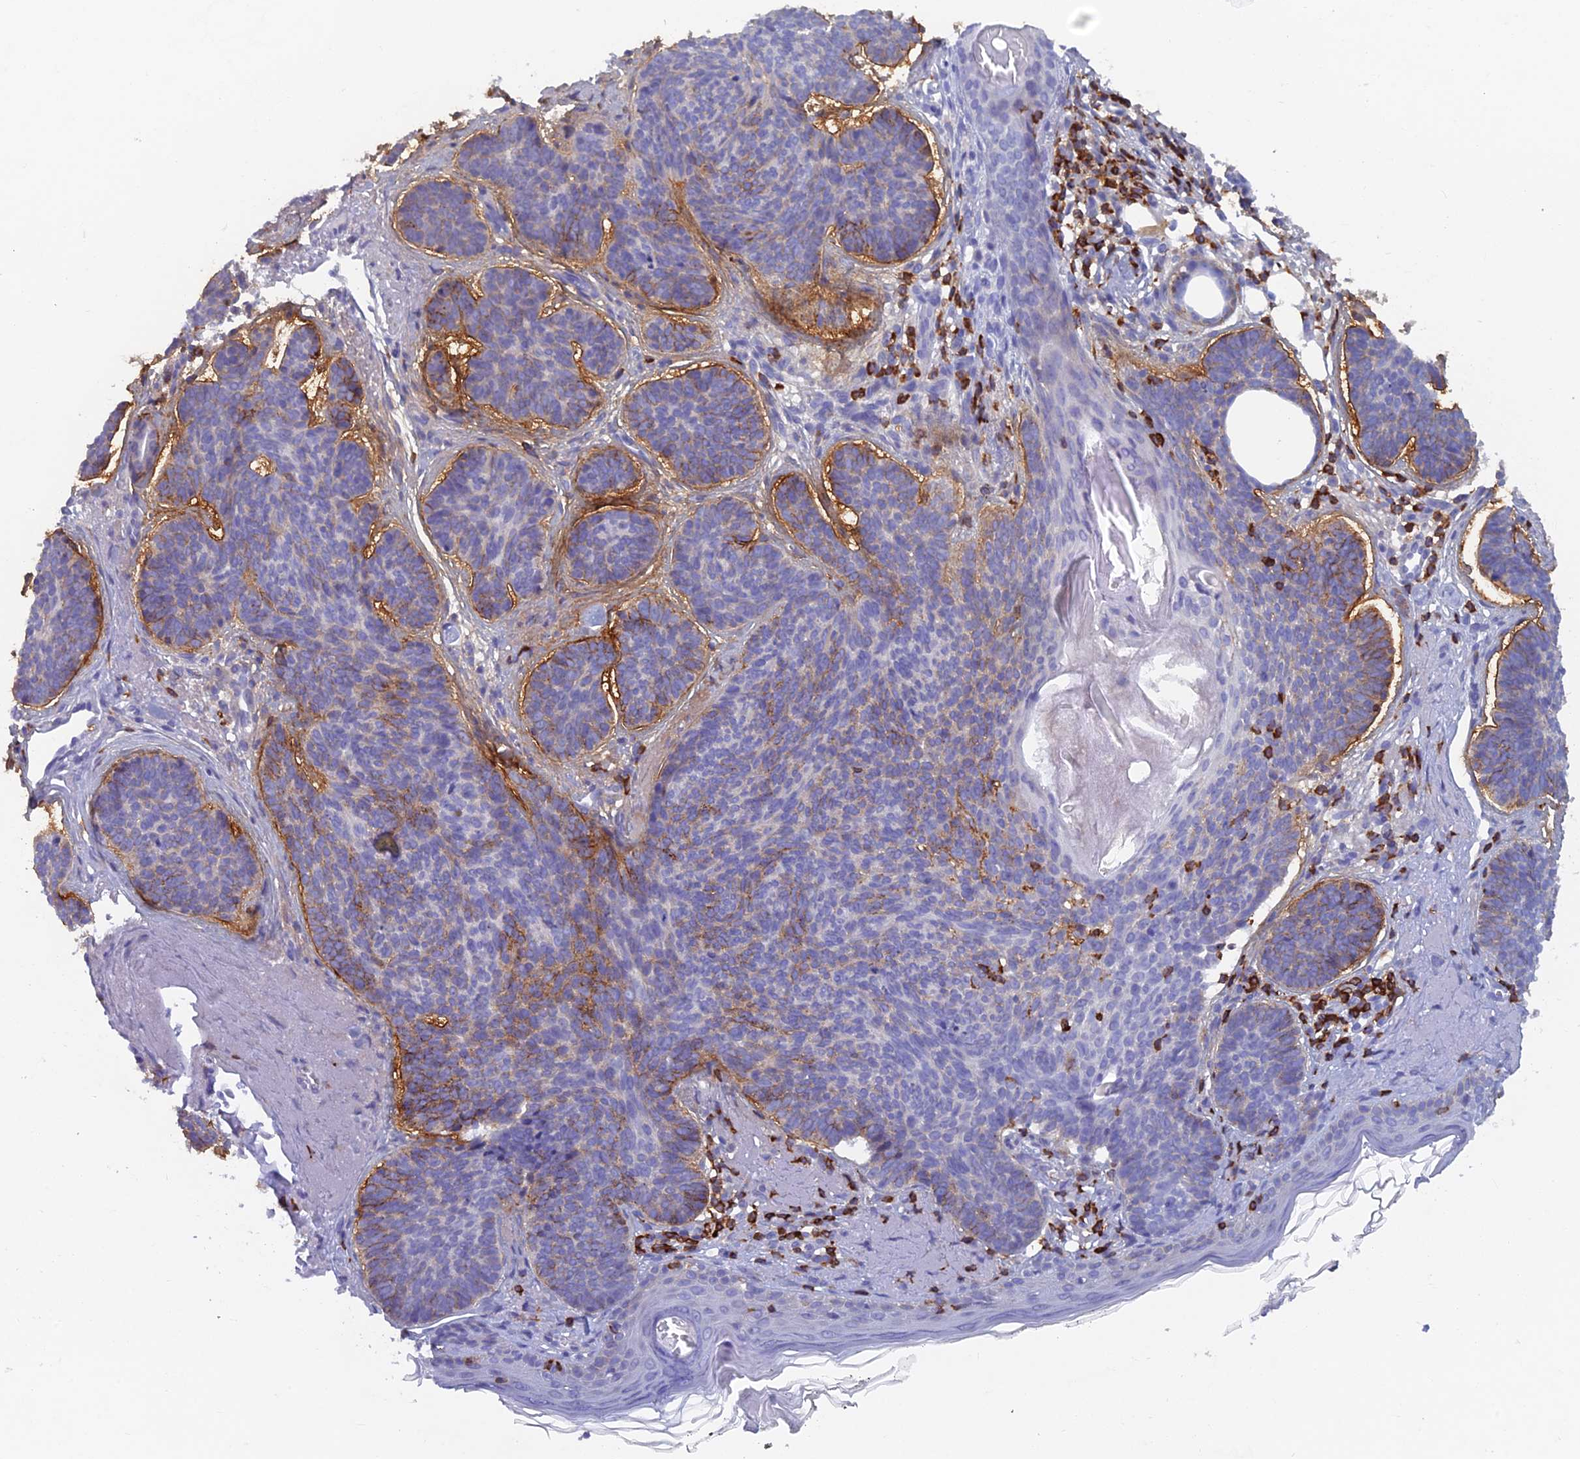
{"staining": {"intensity": "negative", "quantity": "none", "location": "none"}, "tissue": "skin cancer", "cell_type": "Tumor cells", "image_type": "cancer", "snomed": [{"axis": "morphology", "description": "Basal cell carcinoma"}, {"axis": "topography", "description": "Skin"}], "caption": "An image of human skin cancer (basal cell carcinoma) is negative for staining in tumor cells.", "gene": "ABI3BP", "patient": {"sex": "female", "age": 74}}